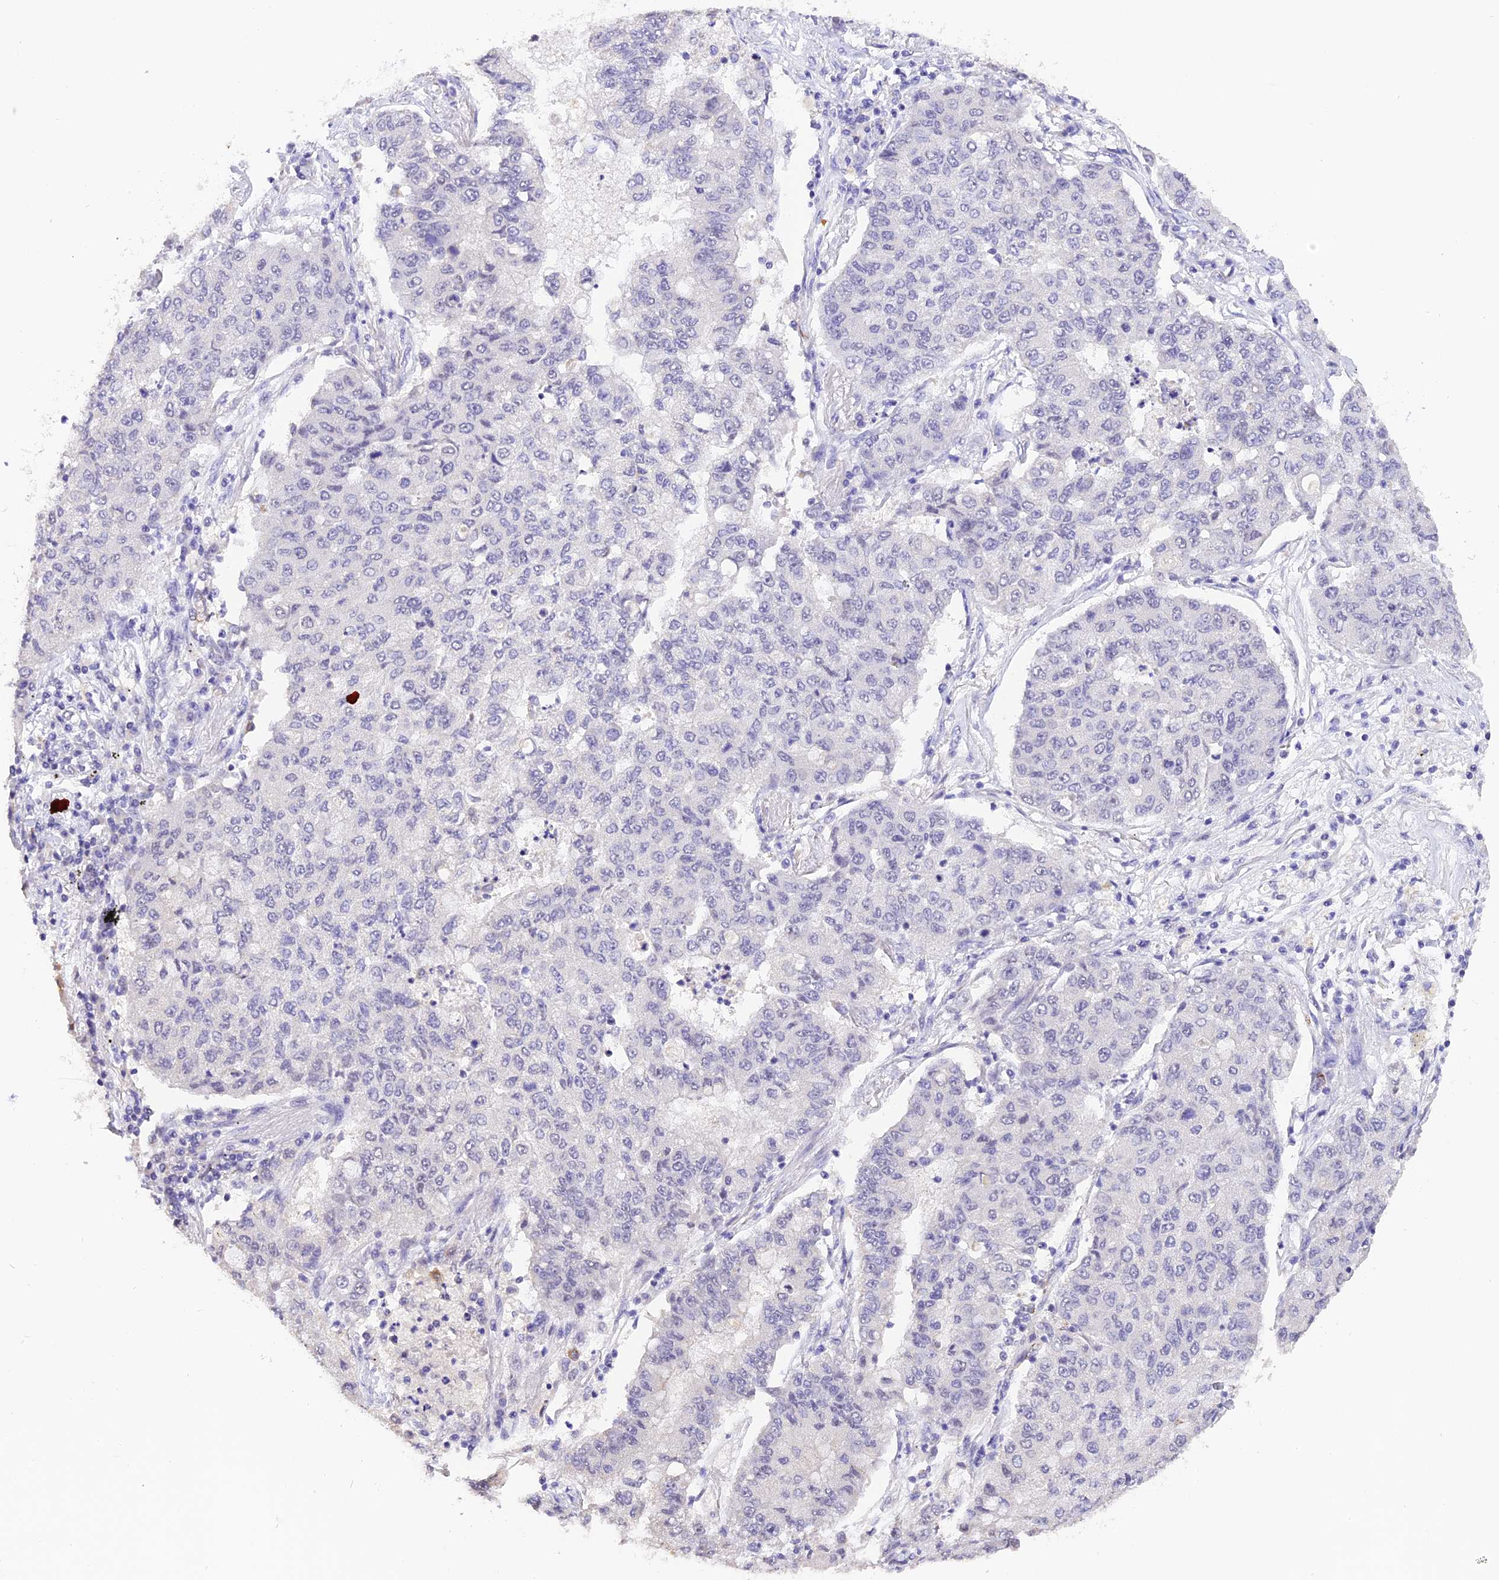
{"staining": {"intensity": "negative", "quantity": "none", "location": "none"}, "tissue": "lung cancer", "cell_type": "Tumor cells", "image_type": "cancer", "snomed": [{"axis": "morphology", "description": "Squamous cell carcinoma, NOS"}, {"axis": "topography", "description": "Lung"}], "caption": "Immunohistochemistry of lung cancer displays no positivity in tumor cells.", "gene": "AHSP", "patient": {"sex": "male", "age": 74}}